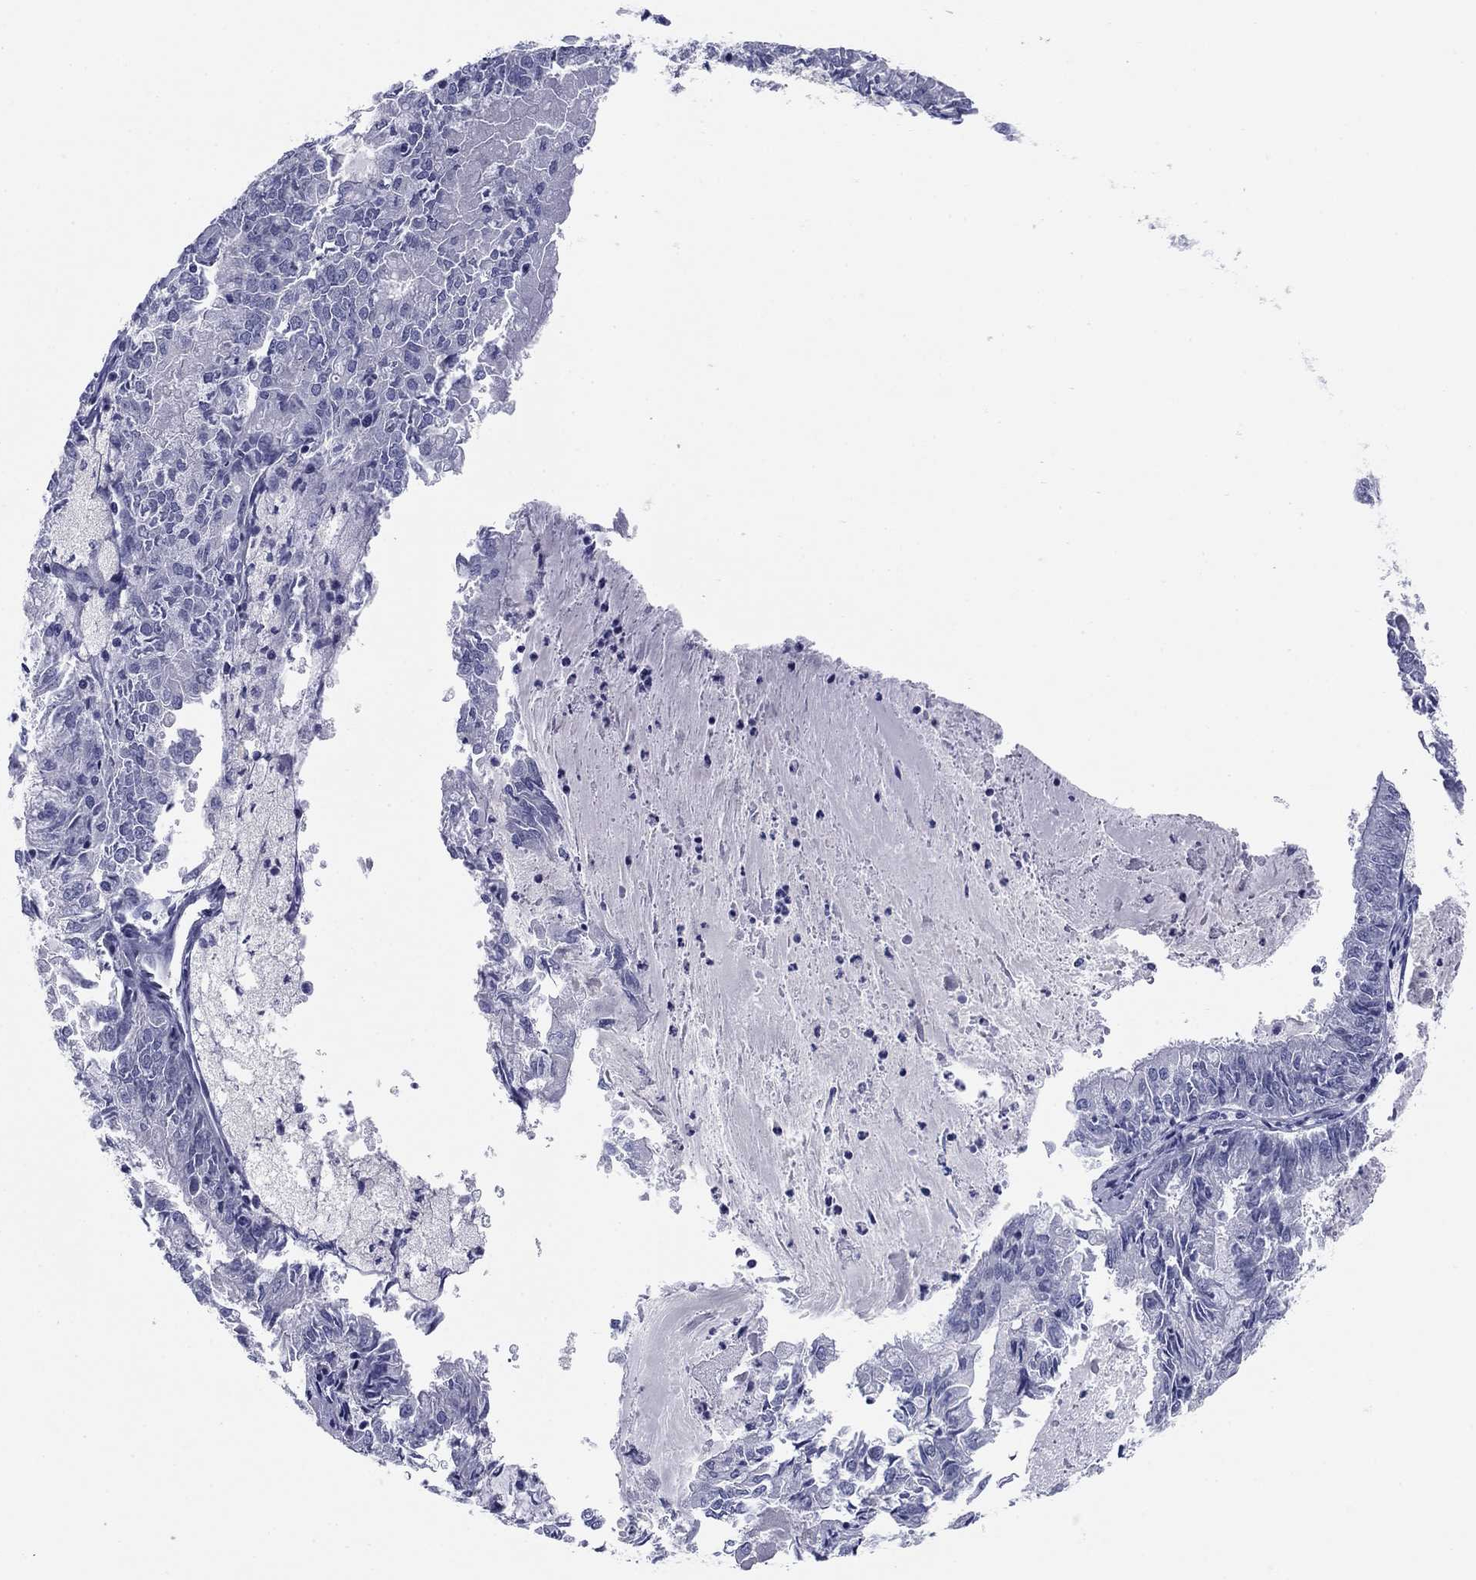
{"staining": {"intensity": "negative", "quantity": "none", "location": "none"}, "tissue": "endometrial cancer", "cell_type": "Tumor cells", "image_type": "cancer", "snomed": [{"axis": "morphology", "description": "Adenocarcinoma, NOS"}, {"axis": "topography", "description": "Endometrium"}], "caption": "Histopathology image shows no protein expression in tumor cells of endometrial cancer (adenocarcinoma) tissue.", "gene": "KCNH1", "patient": {"sex": "female", "age": 57}}